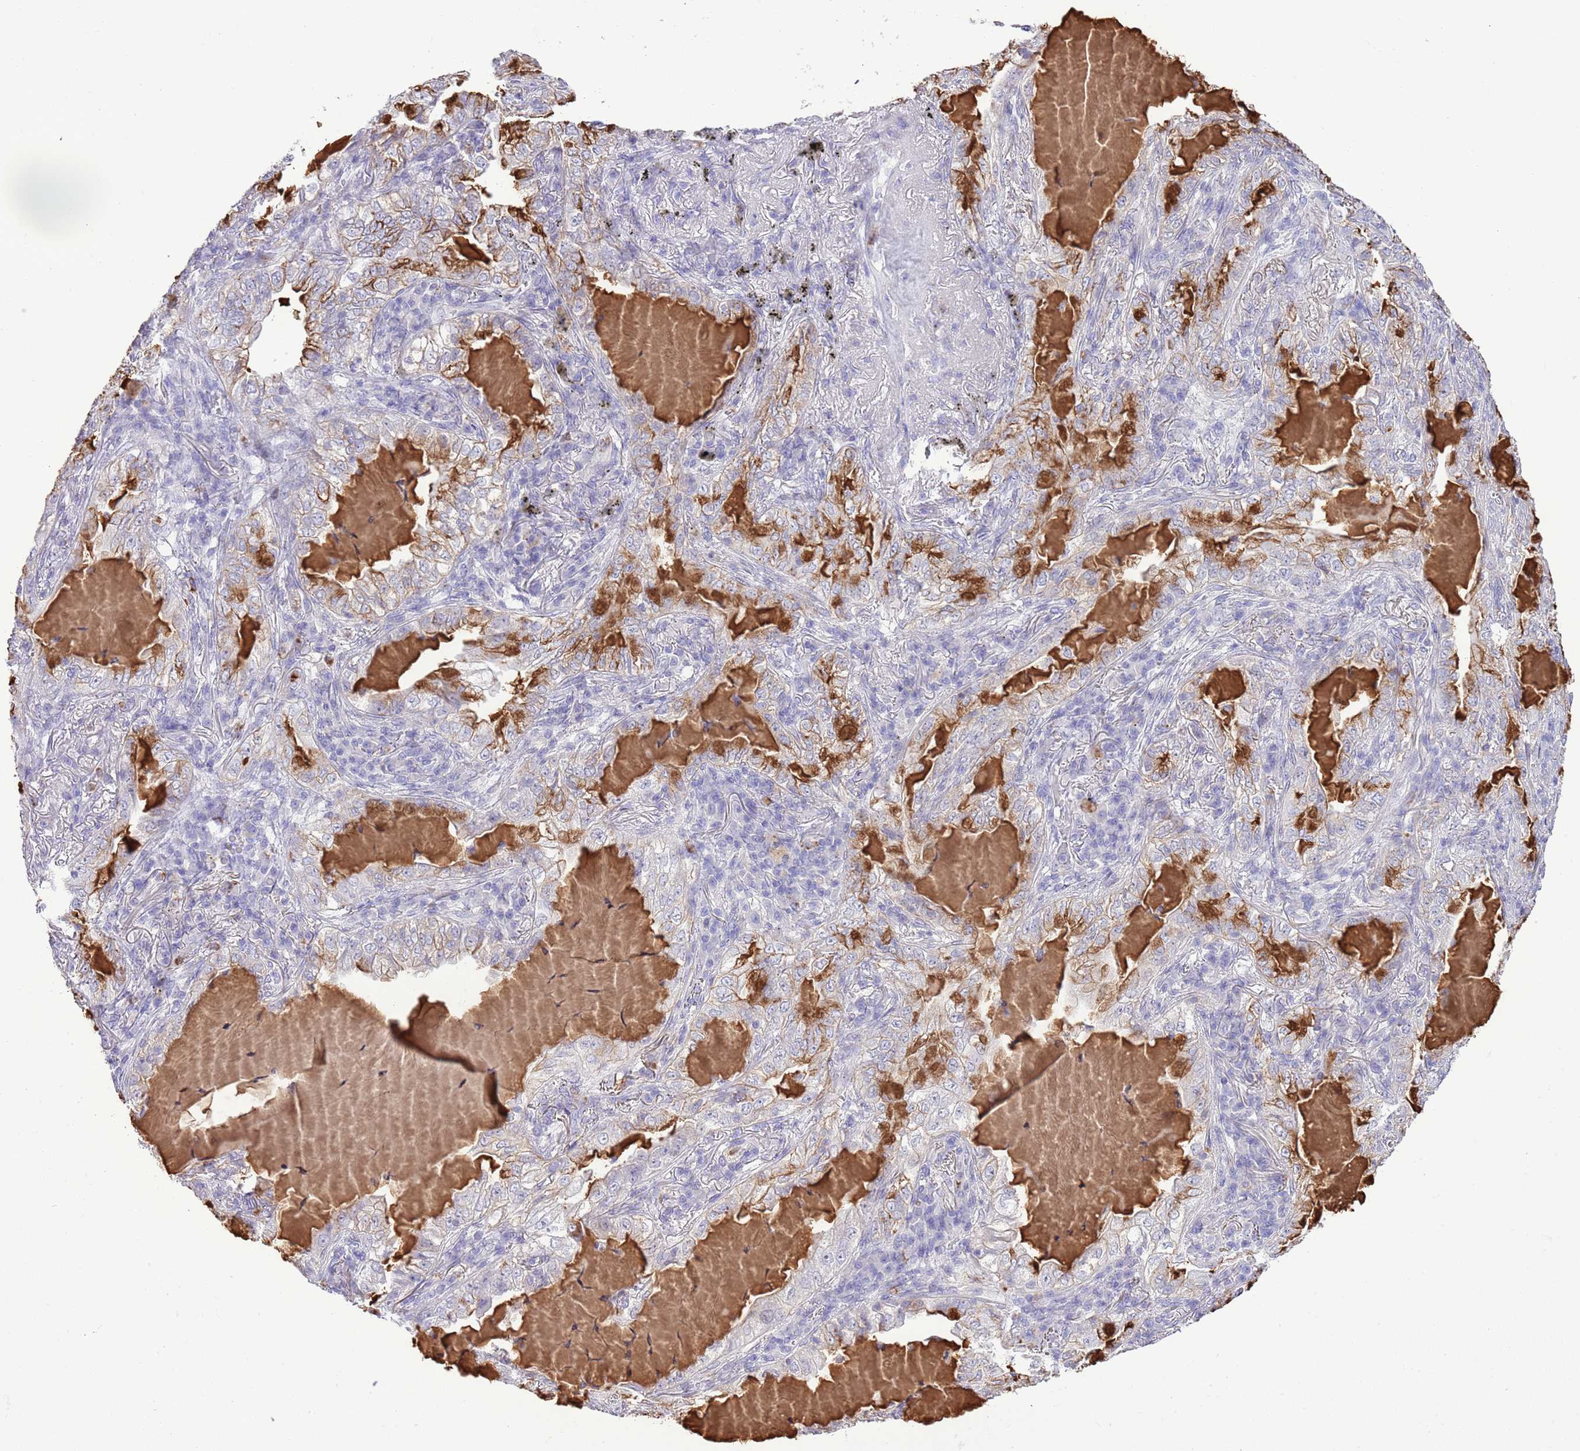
{"staining": {"intensity": "negative", "quantity": "none", "location": "none"}, "tissue": "lung cancer", "cell_type": "Tumor cells", "image_type": "cancer", "snomed": [{"axis": "morphology", "description": "Adenocarcinoma, NOS"}, {"axis": "topography", "description": "Lung"}], "caption": "Tumor cells are negative for protein expression in human lung adenocarcinoma.", "gene": "OR2Z1", "patient": {"sex": "female", "age": 73}}